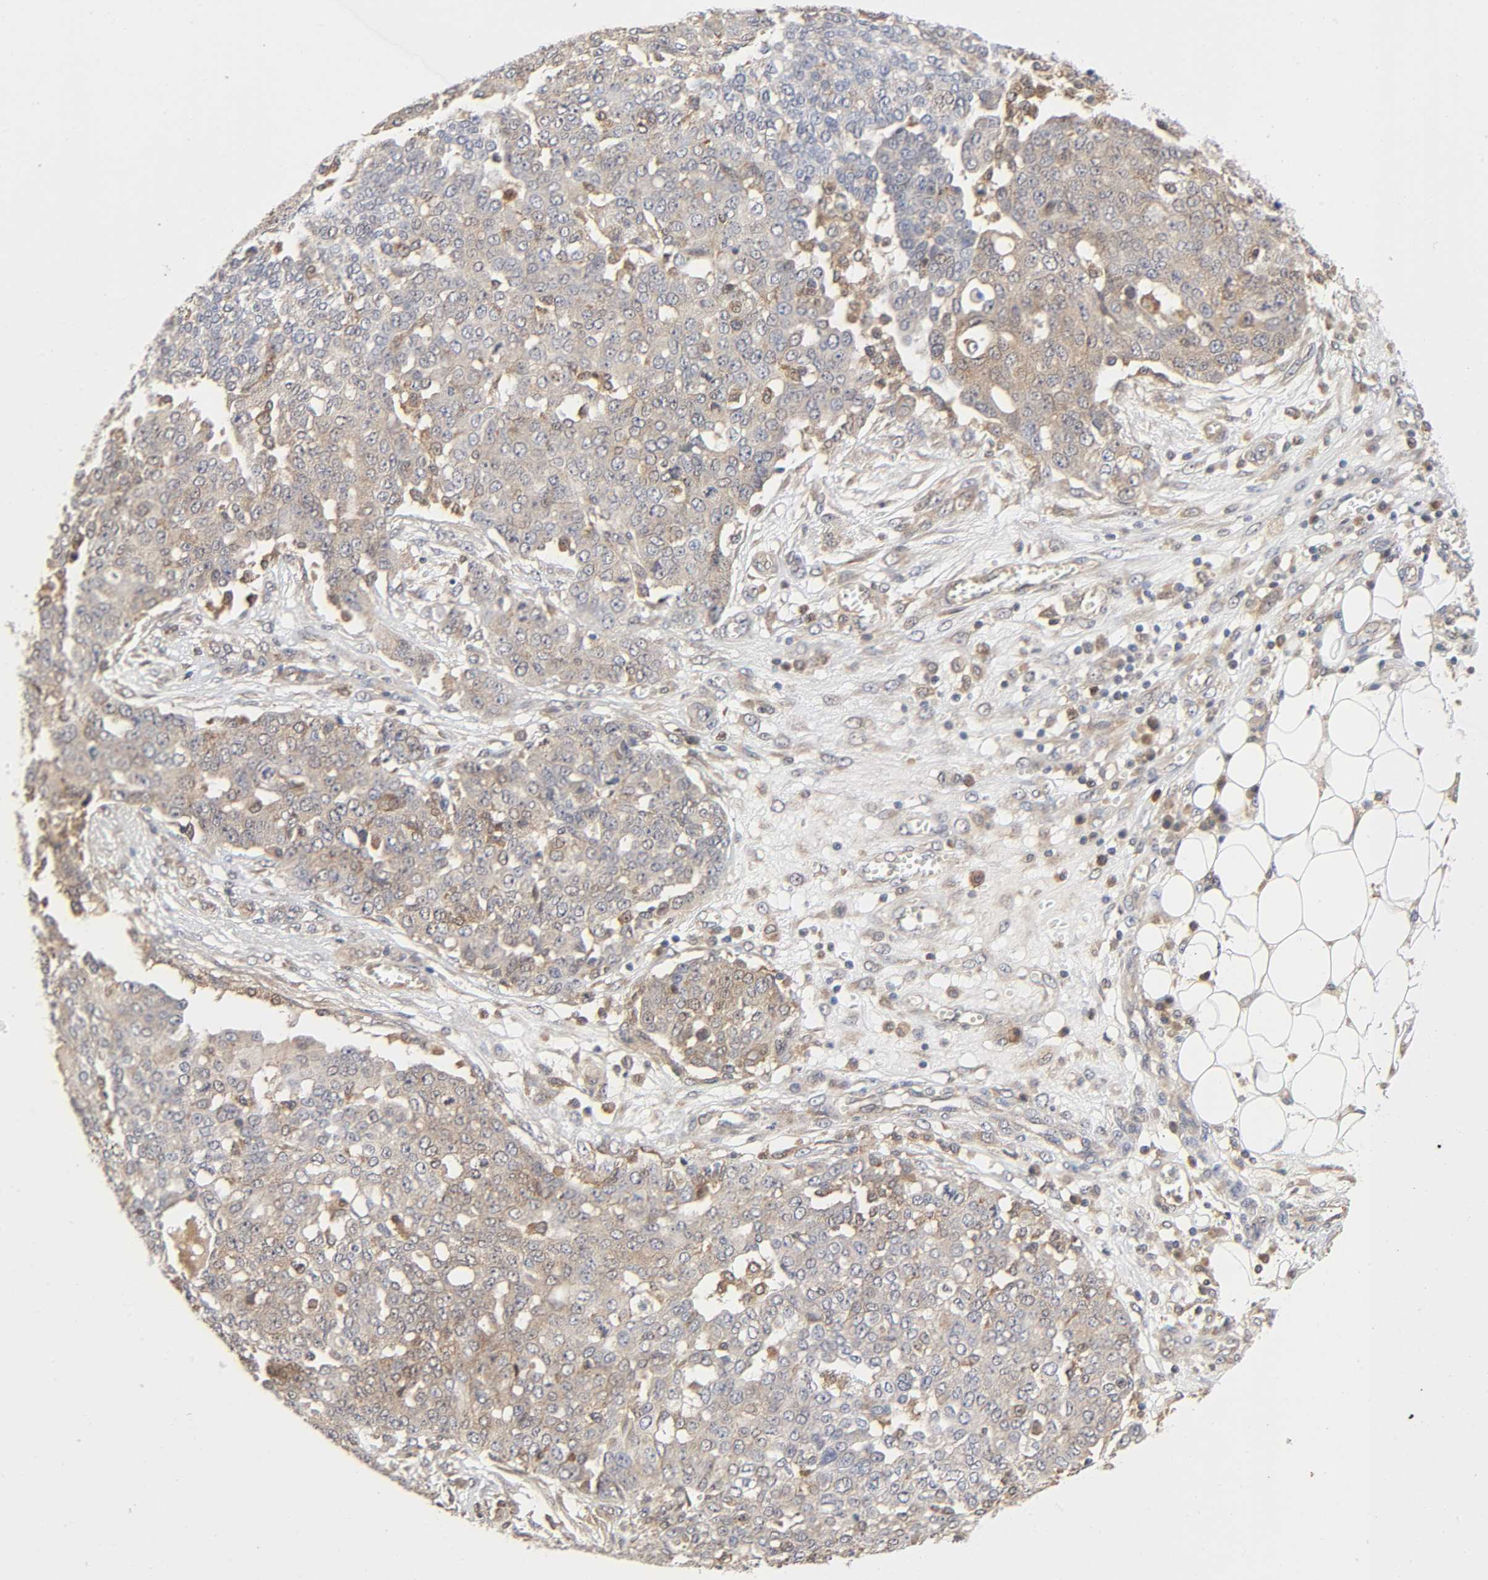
{"staining": {"intensity": "weak", "quantity": ">75%", "location": "cytoplasmic/membranous"}, "tissue": "ovarian cancer", "cell_type": "Tumor cells", "image_type": "cancer", "snomed": [{"axis": "morphology", "description": "Cystadenocarcinoma, serous, NOS"}, {"axis": "topography", "description": "Soft tissue"}, {"axis": "topography", "description": "Ovary"}], "caption": "Tumor cells exhibit weak cytoplasmic/membranous staining in about >75% of cells in ovarian cancer (serous cystadenocarcinoma).", "gene": "CASP9", "patient": {"sex": "female", "age": 57}}